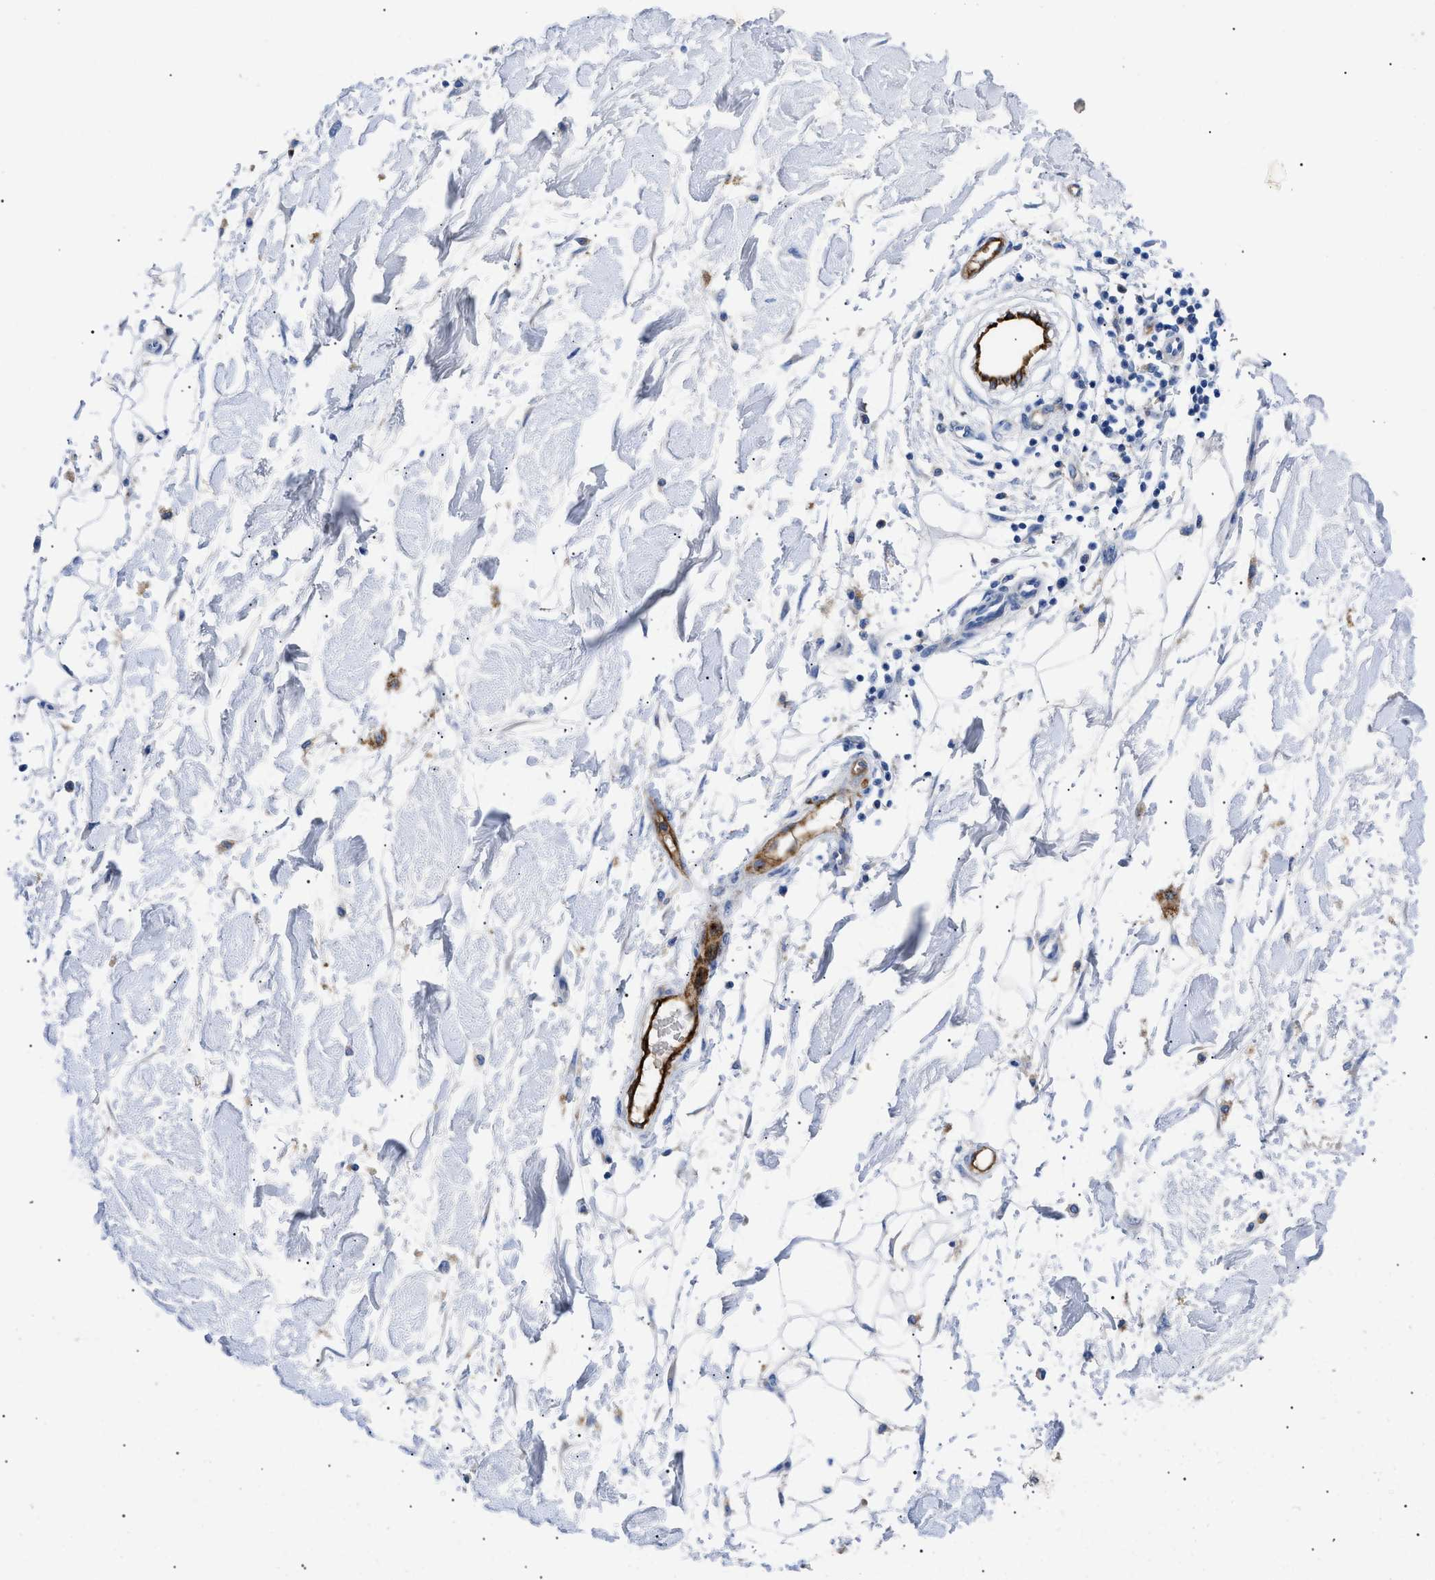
{"staining": {"intensity": "negative", "quantity": "none", "location": "none"}, "tissue": "adipose tissue", "cell_type": "Adipocytes", "image_type": "normal", "snomed": [{"axis": "morphology", "description": "Normal tissue, NOS"}, {"axis": "morphology", "description": "Squamous cell carcinoma, NOS"}, {"axis": "topography", "description": "Skin"}, {"axis": "topography", "description": "Peripheral nerve tissue"}], "caption": "There is no significant expression in adipocytes of adipose tissue.", "gene": "ACKR1", "patient": {"sex": "male", "age": 83}}